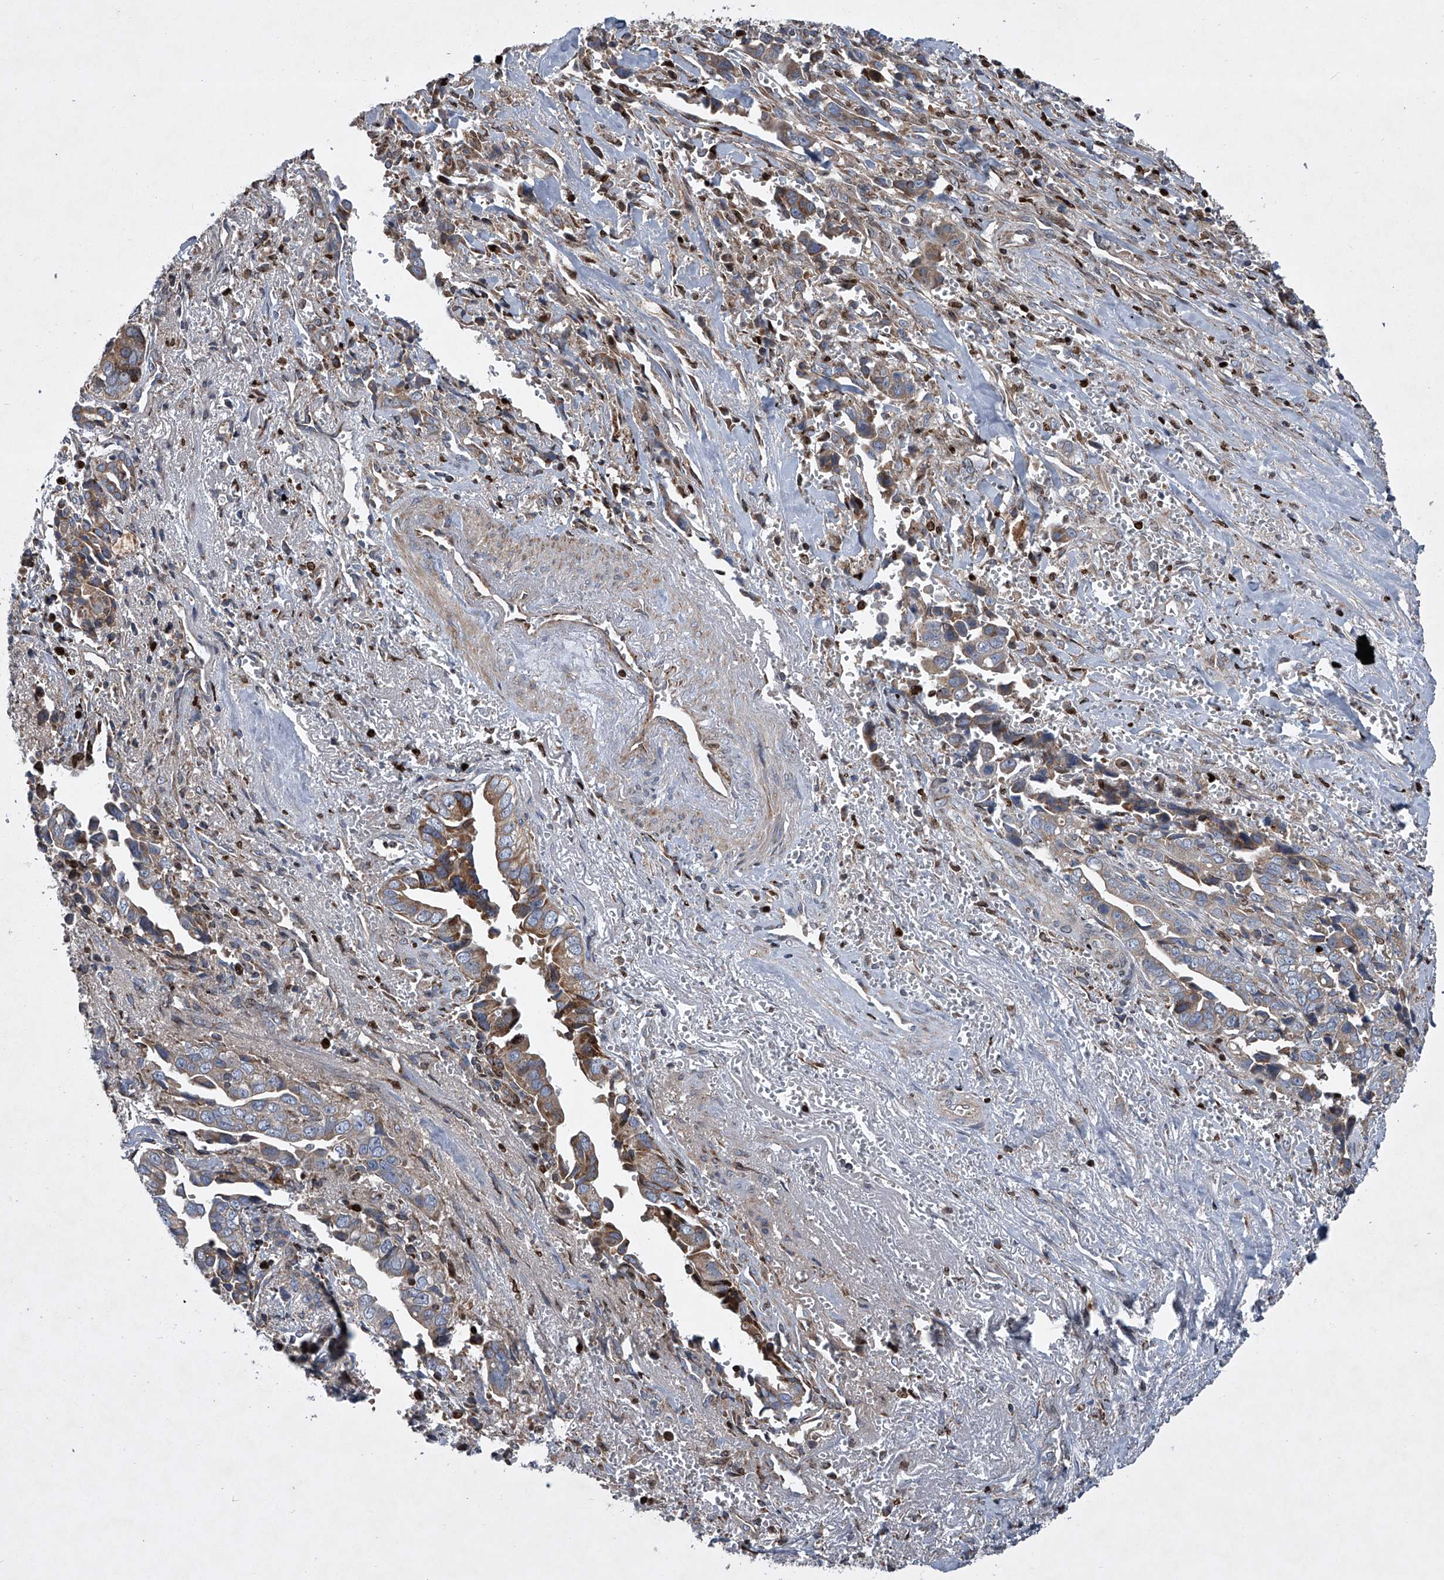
{"staining": {"intensity": "moderate", "quantity": "<25%", "location": "cytoplasmic/membranous"}, "tissue": "liver cancer", "cell_type": "Tumor cells", "image_type": "cancer", "snomed": [{"axis": "morphology", "description": "Cholangiocarcinoma"}, {"axis": "topography", "description": "Liver"}], "caption": "DAB immunohistochemical staining of human cholangiocarcinoma (liver) reveals moderate cytoplasmic/membranous protein positivity in about <25% of tumor cells.", "gene": "STRADA", "patient": {"sex": "female", "age": 79}}